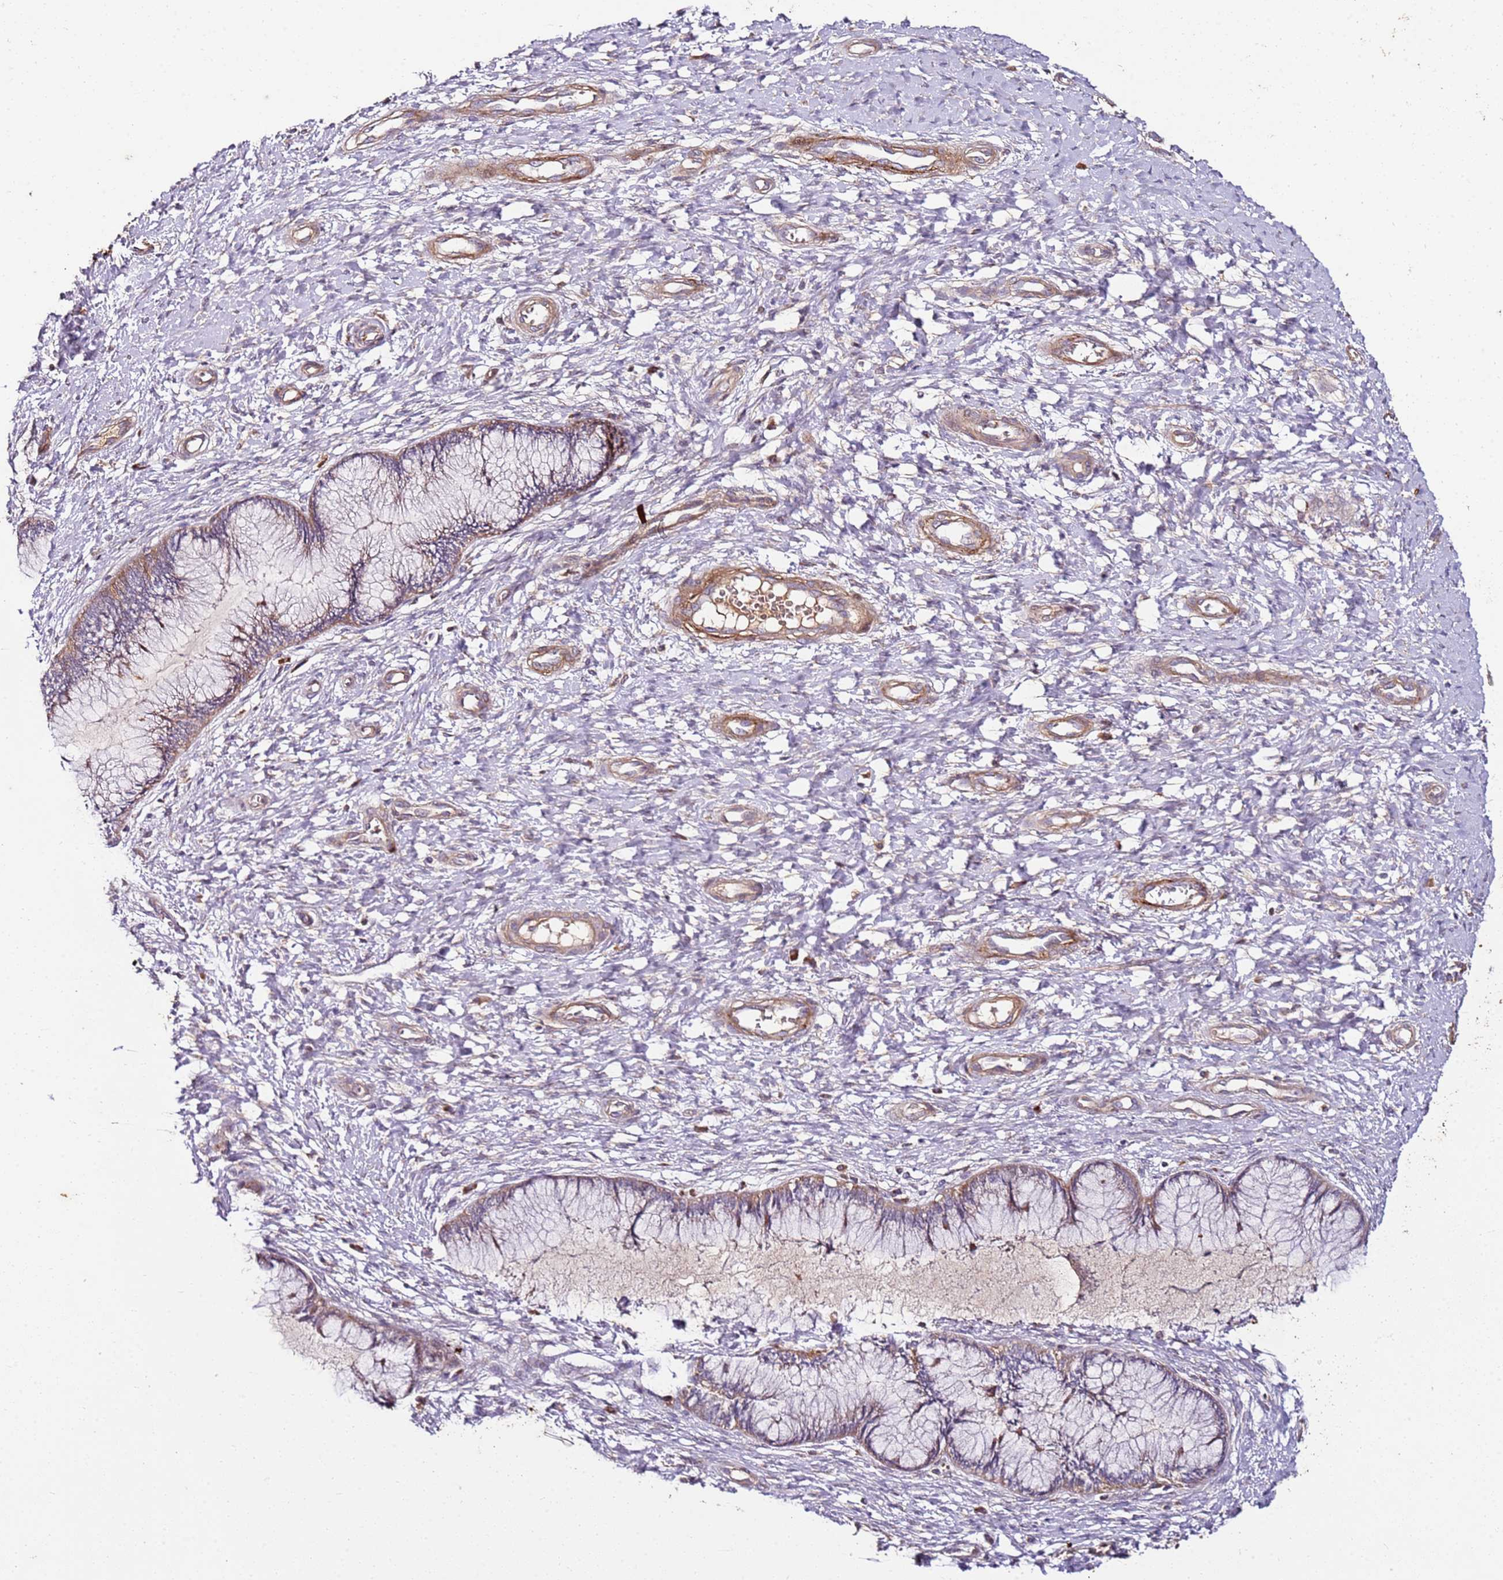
{"staining": {"intensity": "weak", "quantity": "25%-75%", "location": "cytoplasmic/membranous"}, "tissue": "cervix", "cell_type": "Glandular cells", "image_type": "normal", "snomed": [{"axis": "morphology", "description": "Normal tissue, NOS"}, {"axis": "topography", "description": "Cervix"}], "caption": "A low amount of weak cytoplasmic/membranous expression is identified in approximately 25%-75% of glandular cells in normal cervix.", "gene": "KRTAP21", "patient": {"sex": "female", "age": 33}}